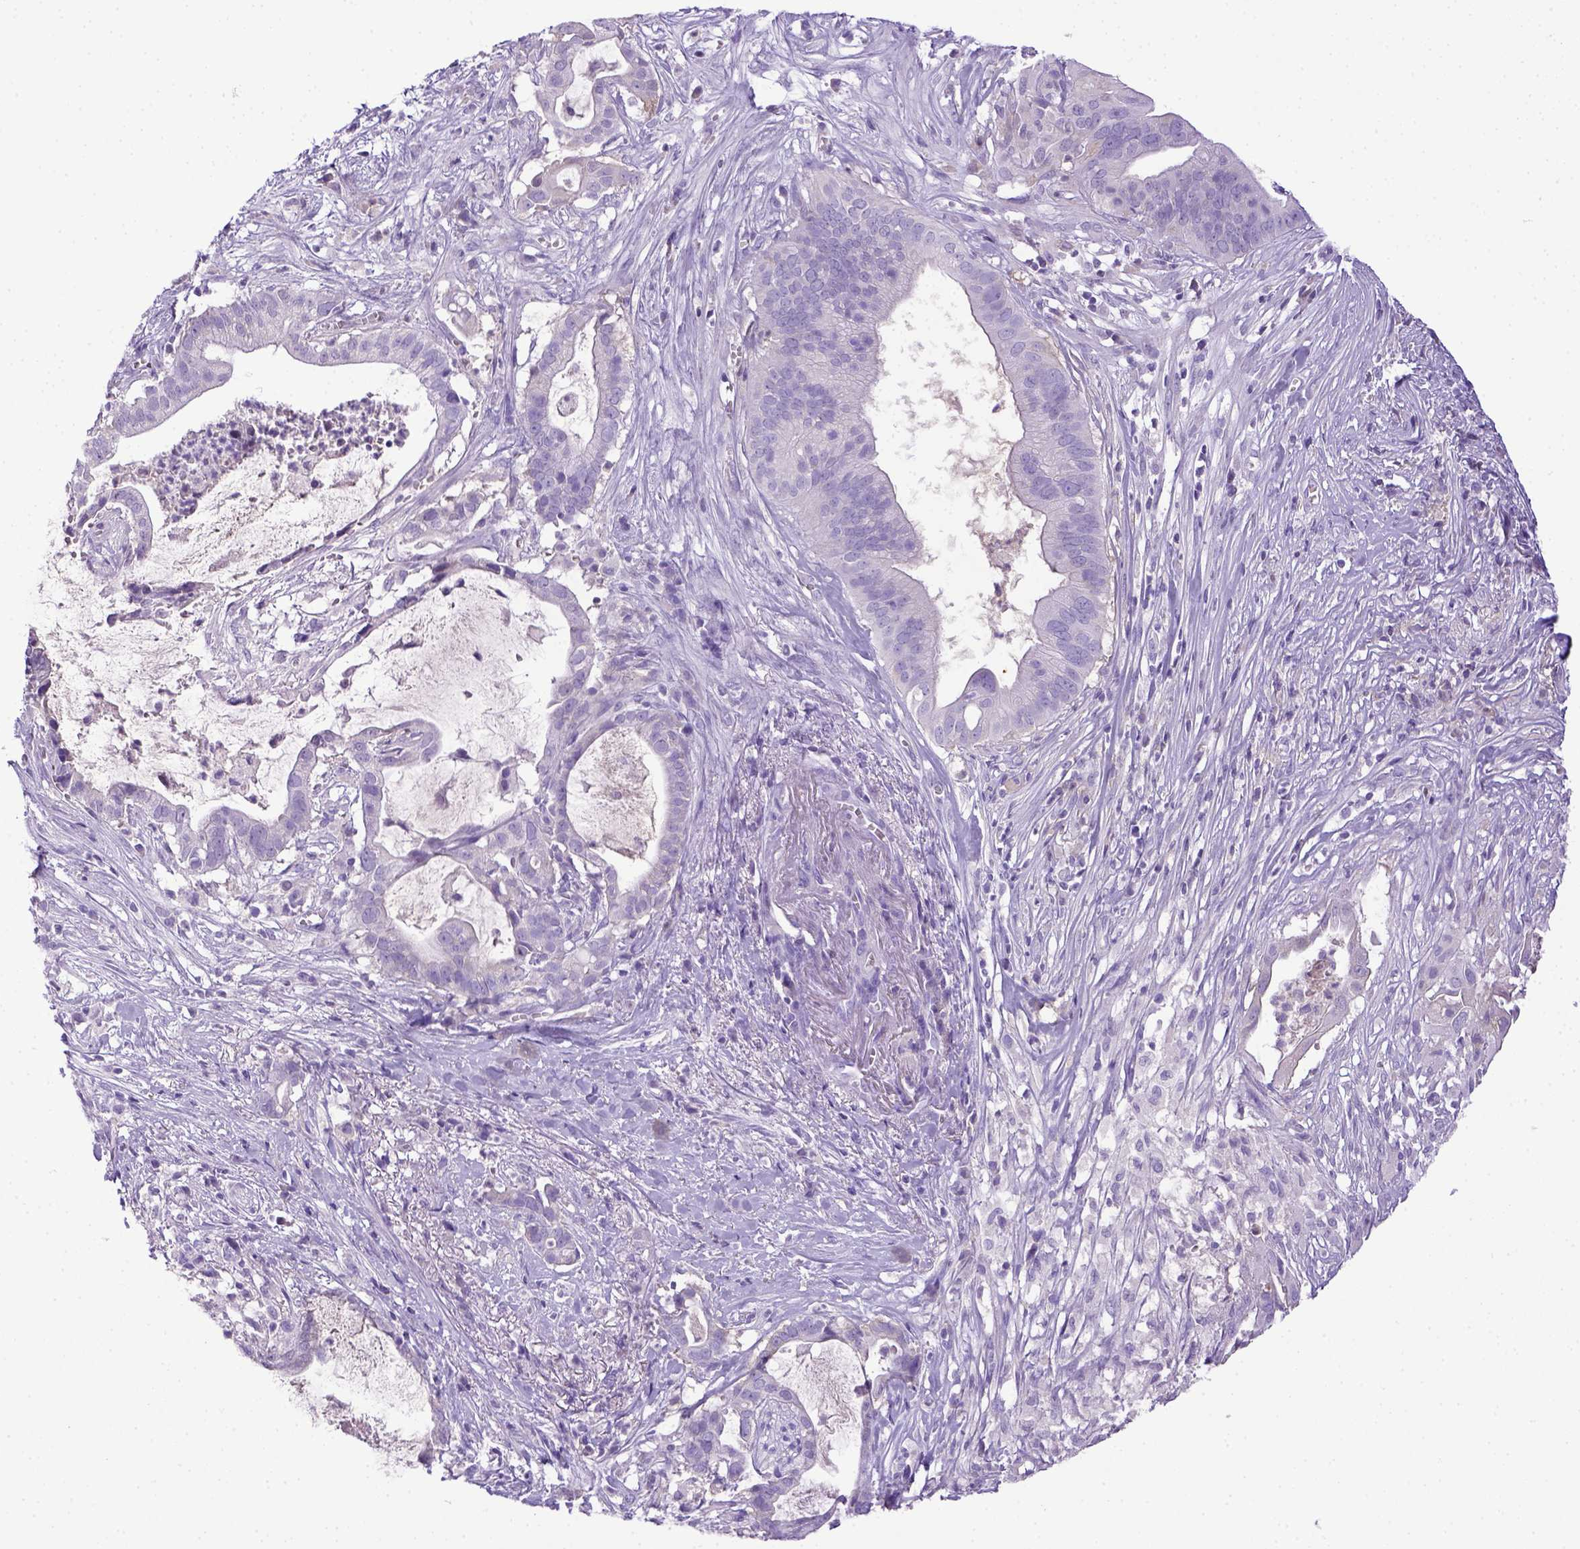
{"staining": {"intensity": "negative", "quantity": "none", "location": "none"}, "tissue": "pancreatic cancer", "cell_type": "Tumor cells", "image_type": "cancer", "snomed": [{"axis": "morphology", "description": "Adenocarcinoma, NOS"}, {"axis": "topography", "description": "Pancreas"}], "caption": "DAB (3,3'-diaminobenzidine) immunohistochemical staining of human pancreatic adenocarcinoma demonstrates no significant expression in tumor cells.", "gene": "ITIH4", "patient": {"sex": "male", "age": 61}}